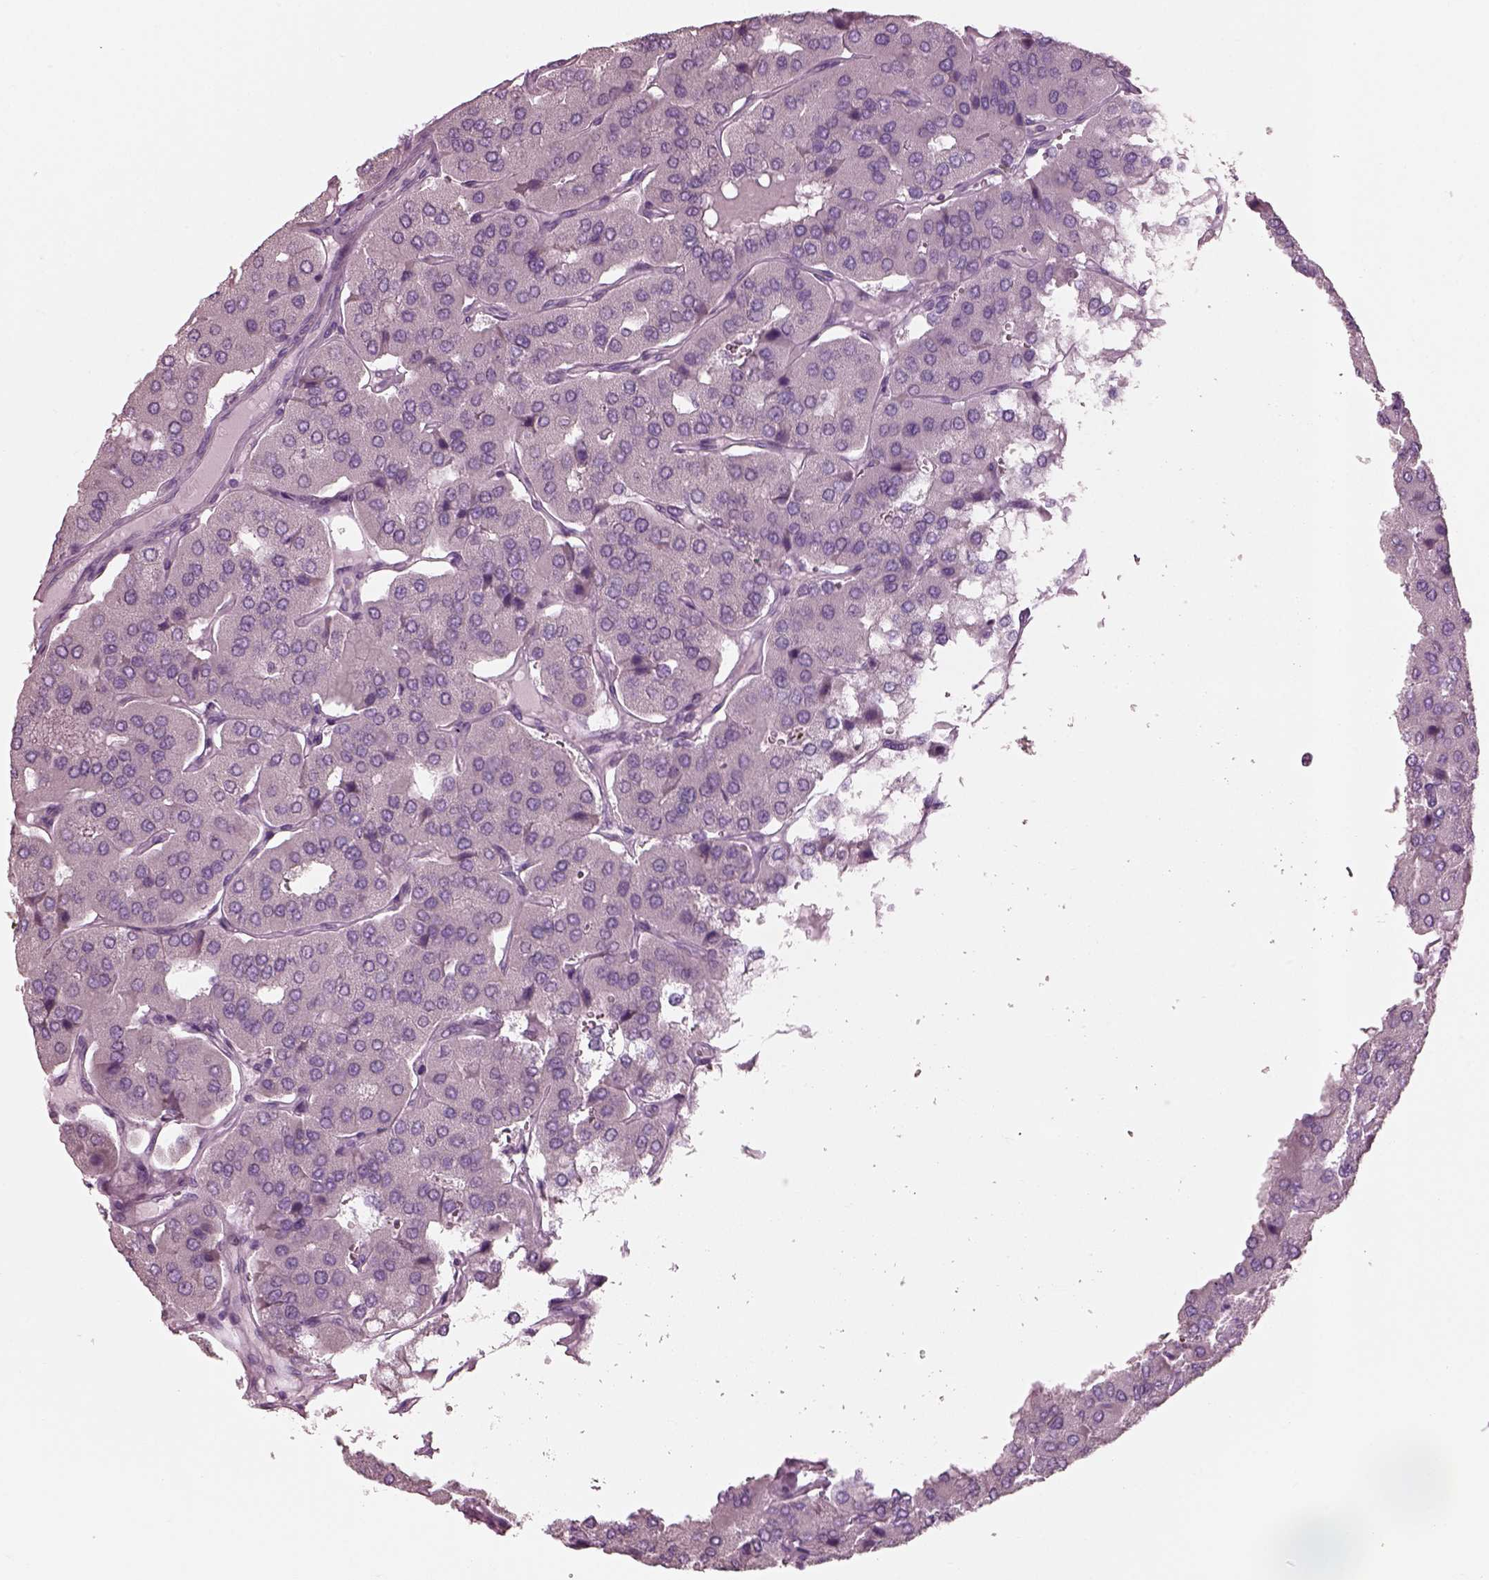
{"staining": {"intensity": "negative", "quantity": "none", "location": "none"}, "tissue": "parathyroid gland", "cell_type": "Glandular cells", "image_type": "normal", "snomed": [{"axis": "morphology", "description": "Normal tissue, NOS"}, {"axis": "morphology", "description": "Adenoma, NOS"}, {"axis": "topography", "description": "Parathyroid gland"}], "caption": "Immunohistochemistry (IHC) of unremarkable parathyroid gland demonstrates no positivity in glandular cells.", "gene": "SLC27A2", "patient": {"sex": "female", "age": 86}}